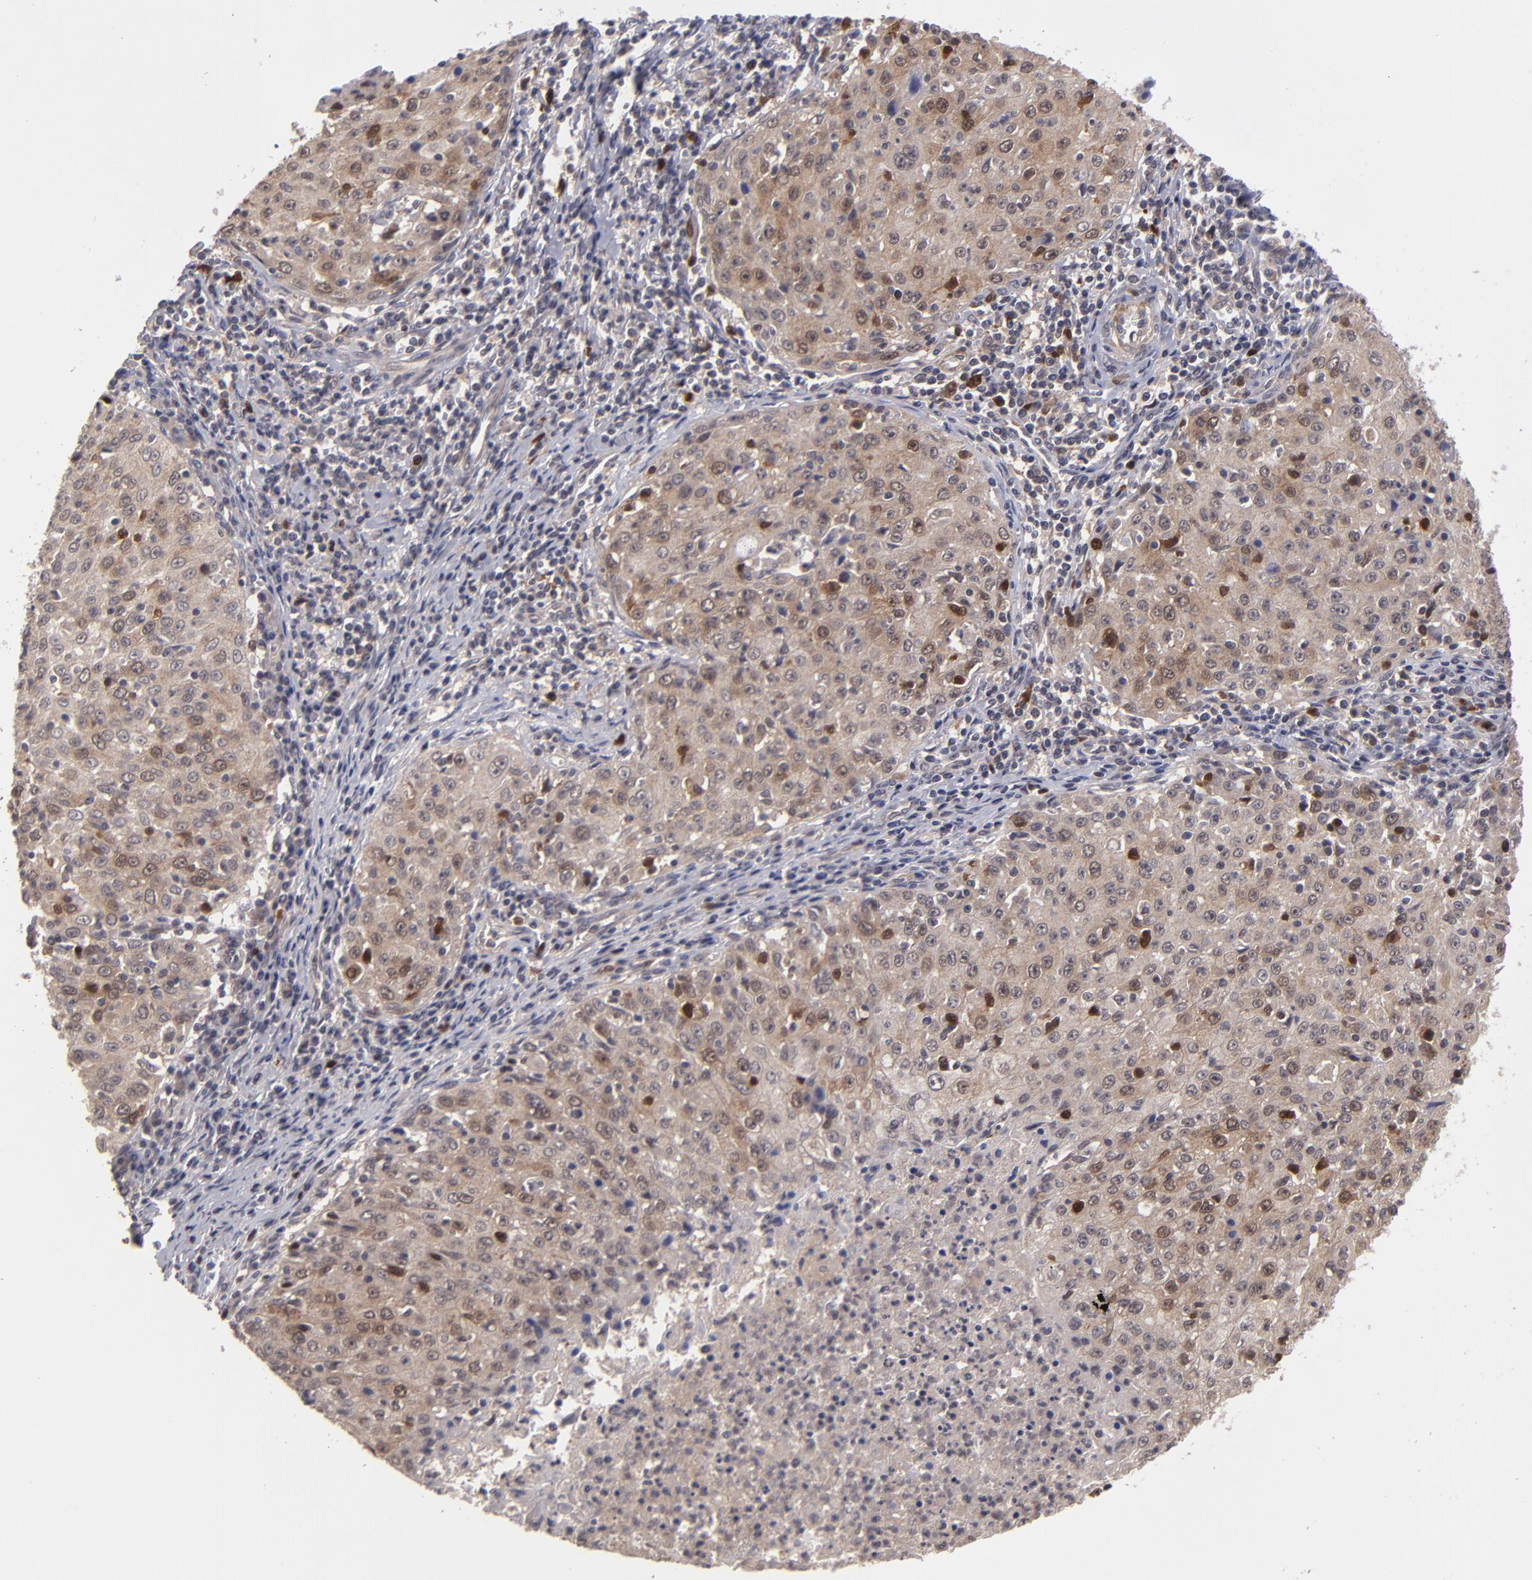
{"staining": {"intensity": "moderate", "quantity": ">75%", "location": "cytoplasmic/membranous"}, "tissue": "cervical cancer", "cell_type": "Tumor cells", "image_type": "cancer", "snomed": [{"axis": "morphology", "description": "Squamous cell carcinoma, NOS"}, {"axis": "topography", "description": "Cervix"}], "caption": "This micrograph shows immunohistochemistry staining of cervical cancer, with medium moderate cytoplasmic/membranous staining in about >75% of tumor cells.", "gene": "TYMS", "patient": {"sex": "female", "age": 27}}